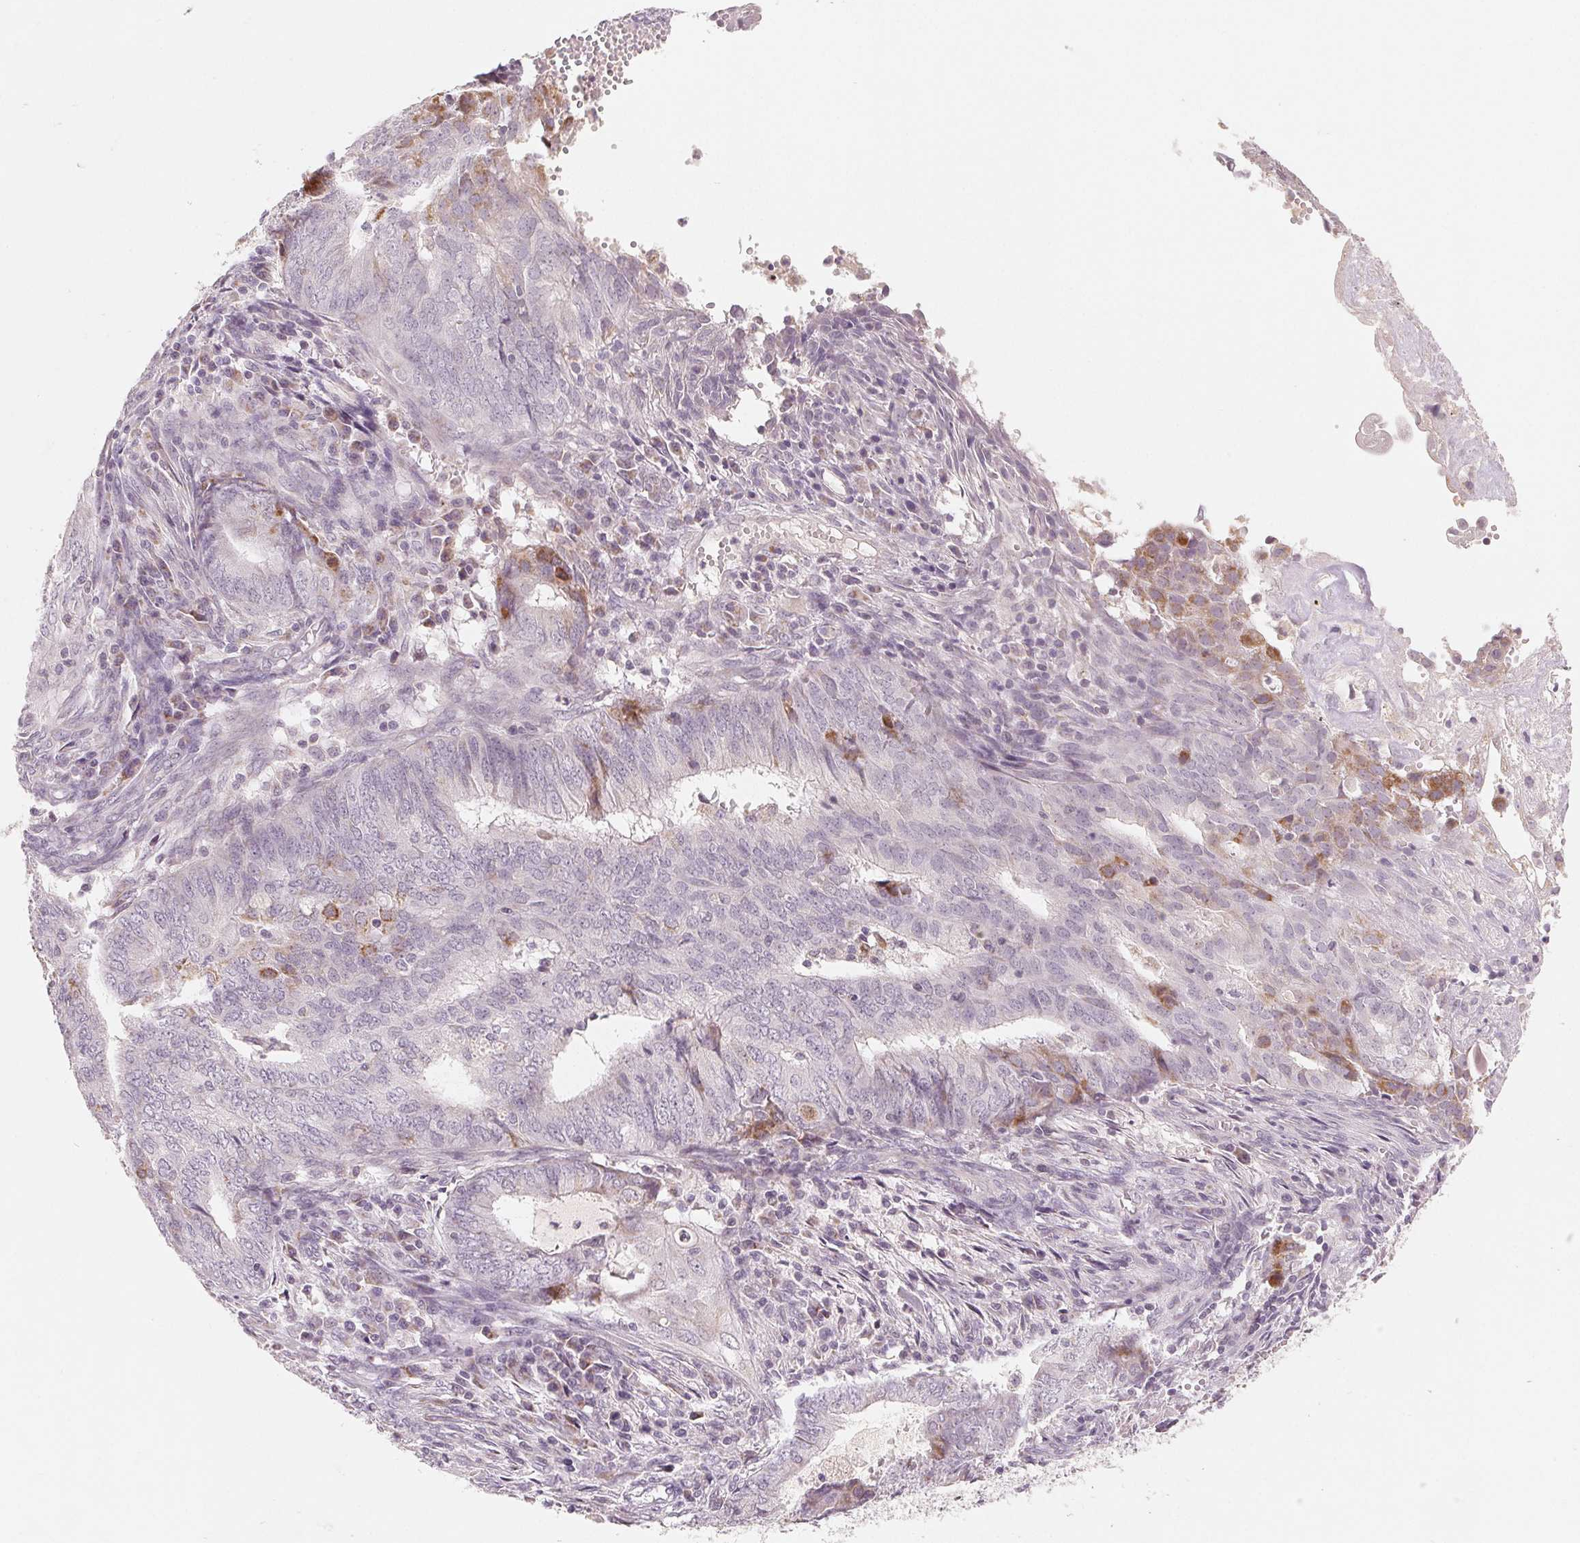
{"staining": {"intensity": "moderate", "quantity": "<25%", "location": "cytoplasmic/membranous"}, "tissue": "endometrial cancer", "cell_type": "Tumor cells", "image_type": "cancer", "snomed": [{"axis": "morphology", "description": "Adenocarcinoma, NOS"}, {"axis": "topography", "description": "Endometrium"}], "caption": "This micrograph exhibits IHC staining of endometrial cancer (adenocarcinoma), with low moderate cytoplasmic/membranous staining in about <25% of tumor cells.", "gene": "GHITM", "patient": {"sex": "female", "age": 62}}